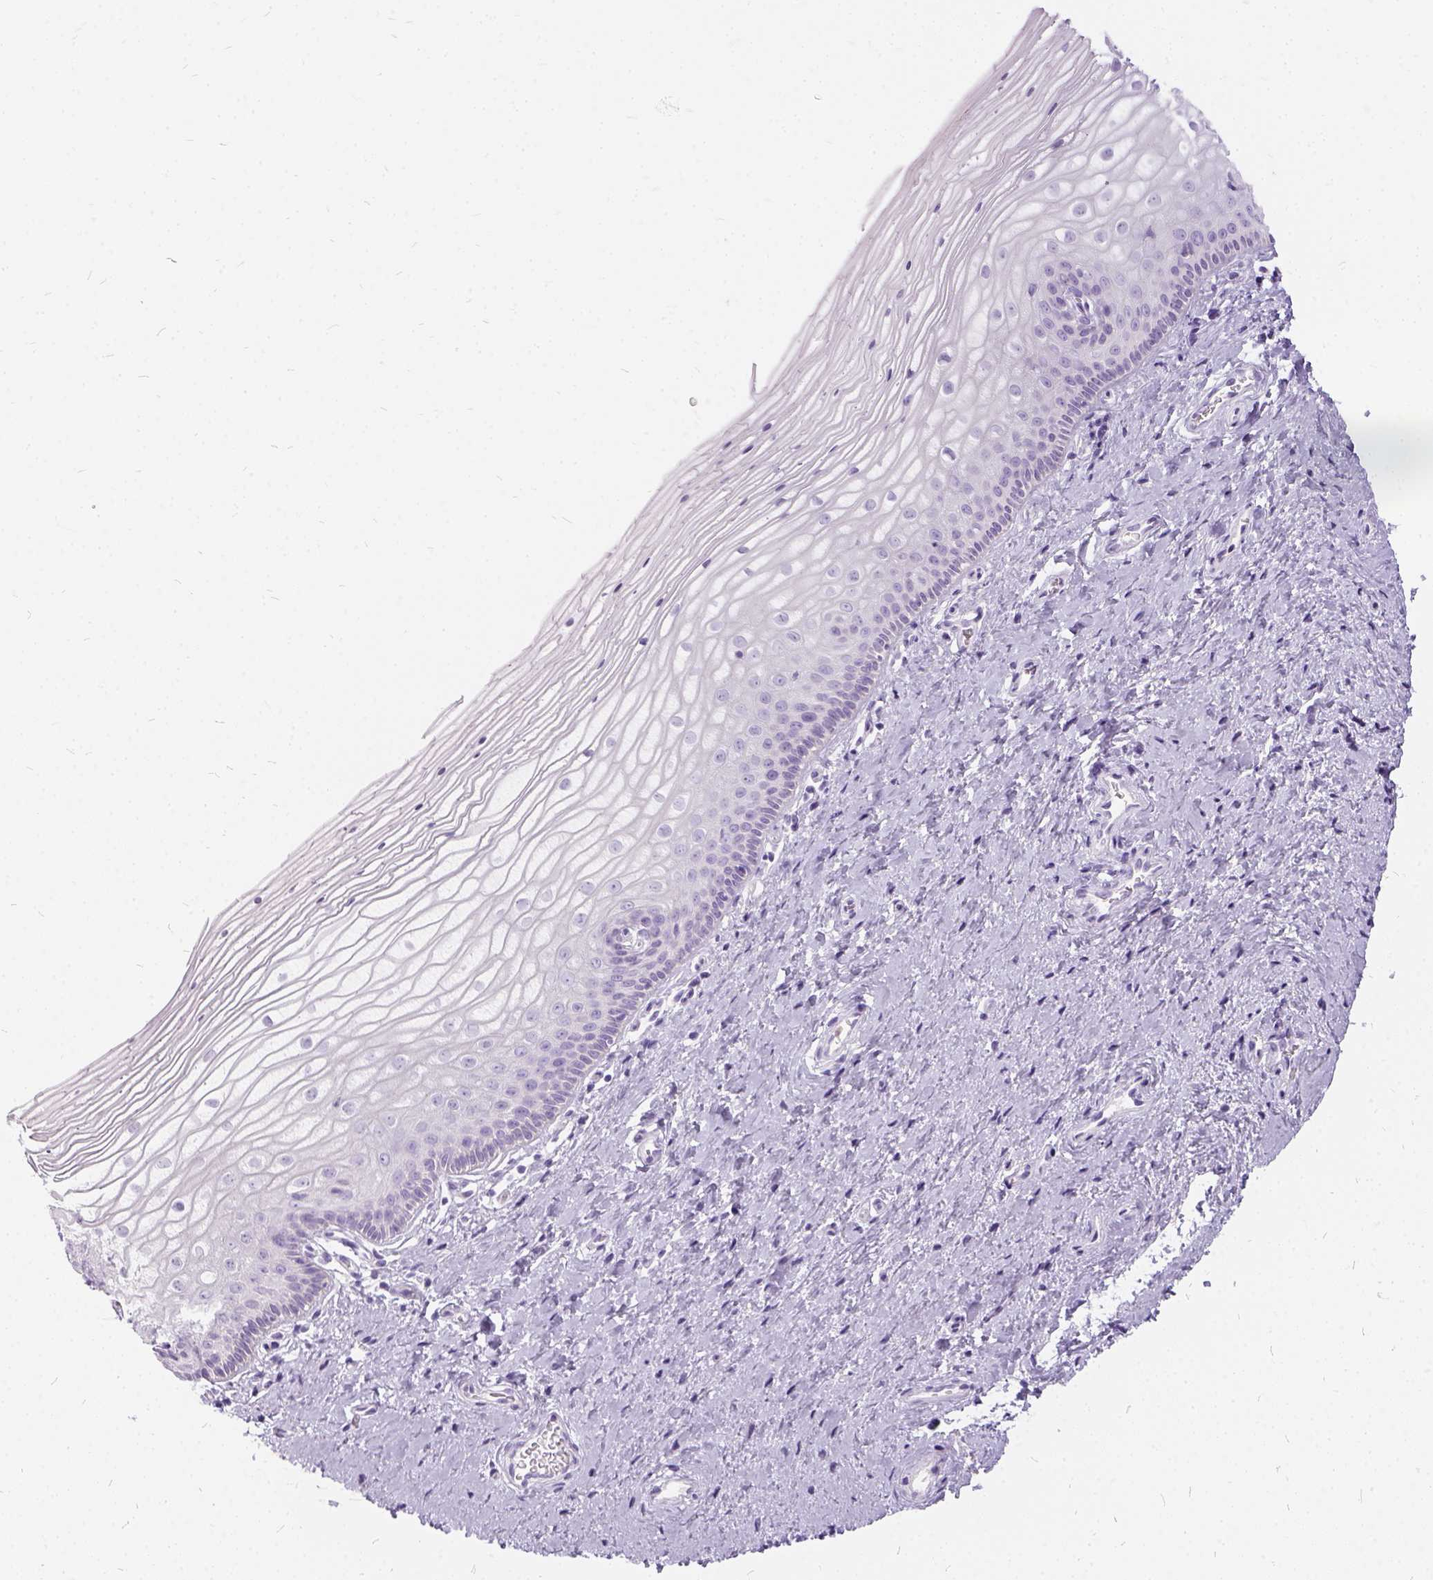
{"staining": {"intensity": "negative", "quantity": "none", "location": "none"}, "tissue": "vagina", "cell_type": "Squamous epithelial cells", "image_type": "normal", "snomed": [{"axis": "morphology", "description": "Normal tissue, NOS"}, {"axis": "topography", "description": "Vagina"}], "caption": "The photomicrograph shows no significant positivity in squamous epithelial cells of vagina. (Stains: DAB (3,3'-diaminobenzidine) immunohistochemistry with hematoxylin counter stain, Microscopy: brightfield microscopy at high magnification).", "gene": "FDX1", "patient": {"sex": "female", "age": 39}}